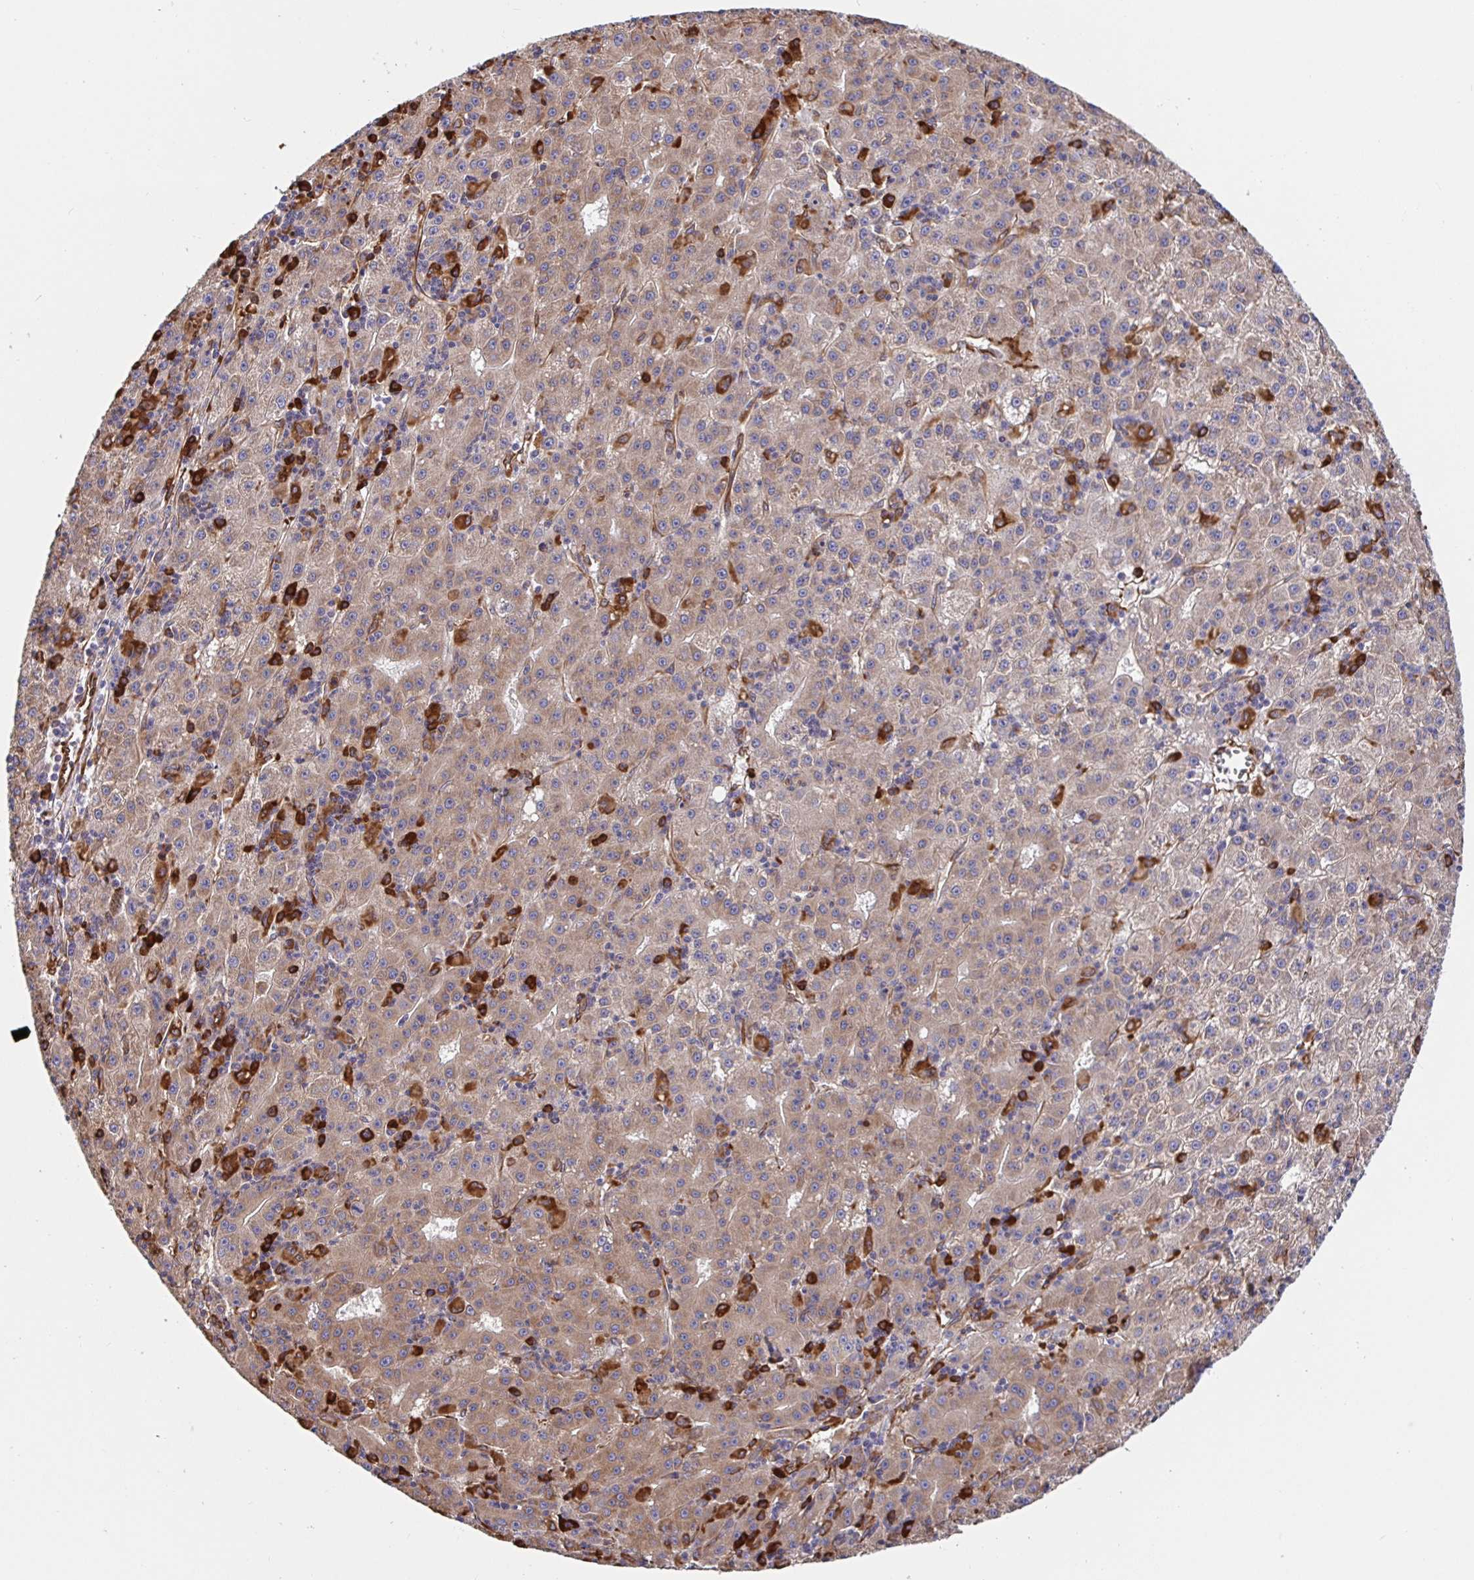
{"staining": {"intensity": "moderate", "quantity": ">75%", "location": "cytoplasmic/membranous"}, "tissue": "liver cancer", "cell_type": "Tumor cells", "image_type": "cancer", "snomed": [{"axis": "morphology", "description": "Carcinoma, Hepatocellular, NOS"}, {"axis": "topography", "description": "Liver"}], "caption": "Immunohistochemistry (IHC) image of neoplastic tissue: liver cancer stained using immunohistochemistry reveals medium levels of moderate protein expression localized specifically in the cytoplasmic/membranous of tumor cells, appearing as a cytoplasmic/membranous brown color.", "gene": "MAOA", "patient": {"sex": "male", "age": 76}}